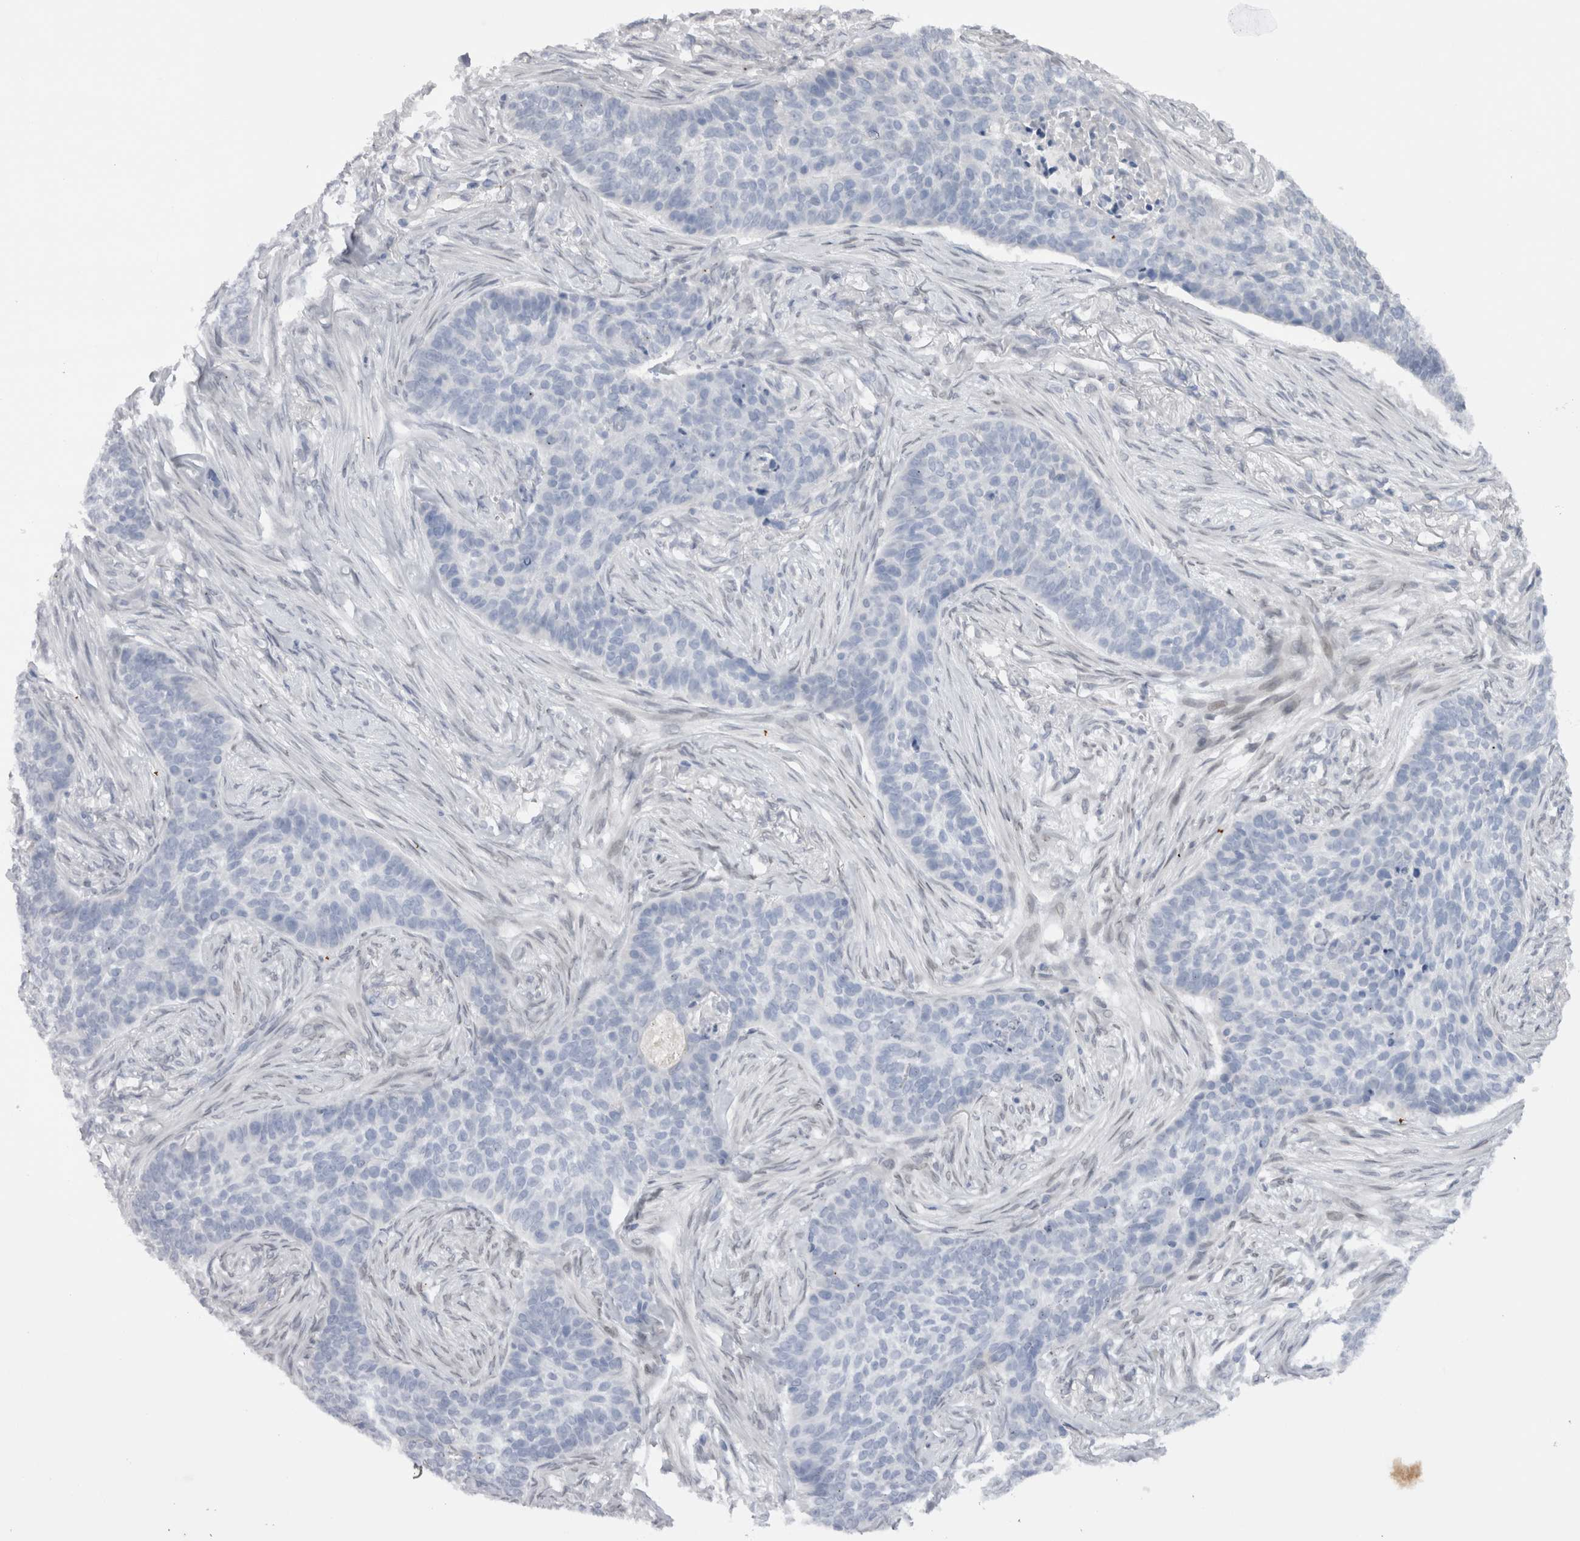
{"staining": {"intensity": "negative", "quantity": "none", "location": "none"}, "tissue": "skin cancer", "cell_type": "Tumor cells", "image_type": "cancer", "snomed": [{"axis": "morphology", "description": "Basal cell carcinoma"}, {"axis": "topography", "description": "Skin"}], "caption": "Basal cell carcinoma (skin) was stained to show a protein in brown. There is no significant positivity in tumor cells.", "gene": "VCPIP1", "patient": {"sex": "male", "age": 85}}